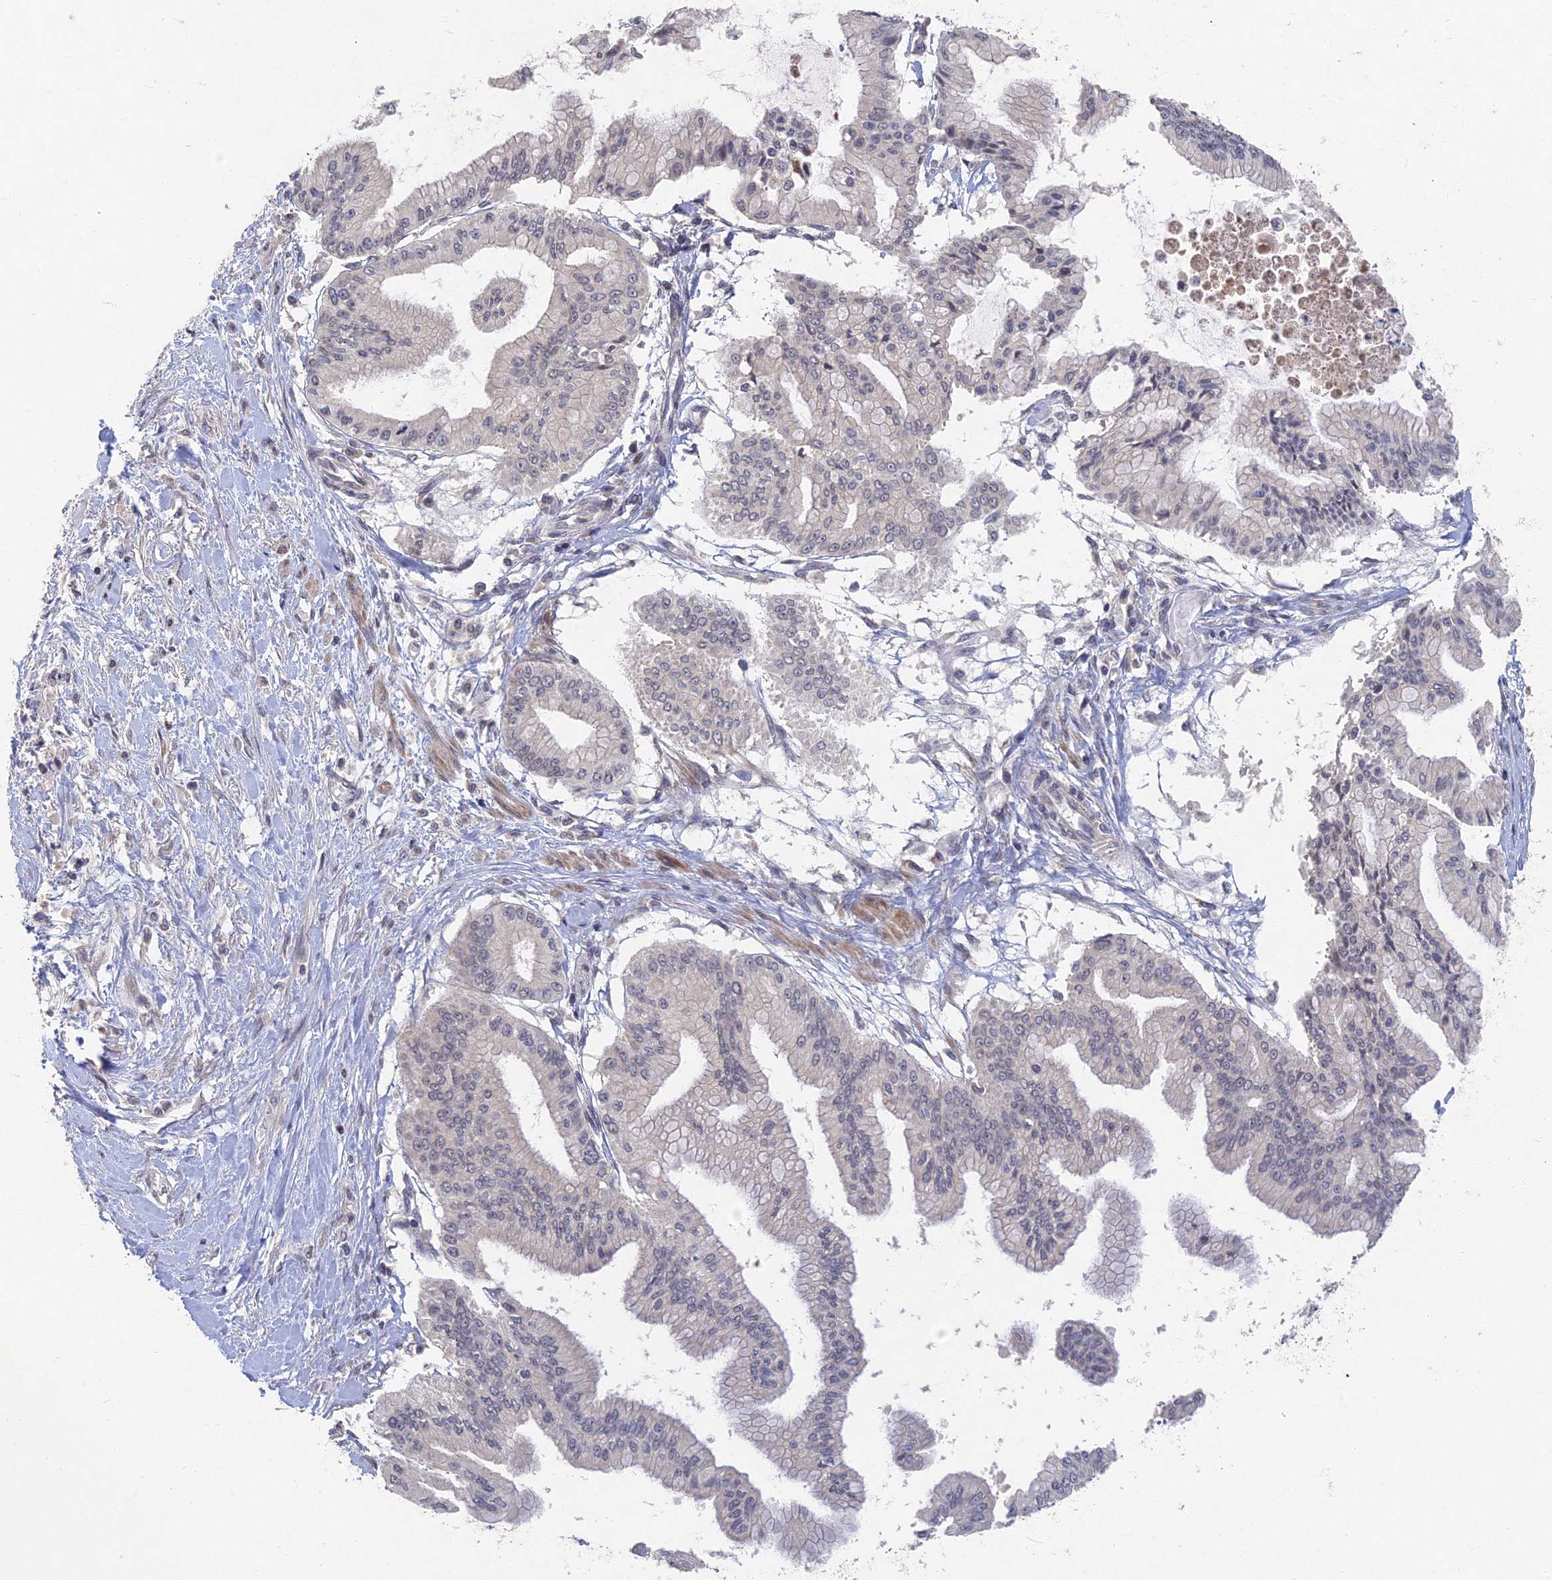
{"staining": {"intensity": "negative", "quantity": "none", "location": "none"}, "tissue": "pancreatic cancer", "cell_type": "Tumor cells", "image_type": "cancer", "snomed": [{"axis": "morphology", "description": "Adenocarcinoma, NOS"}, {"axis": "topography", "description": "Pancreas"}], "caption": "This is a histopathology image of immunohistochemistry (IHC) staining of pancreatic cancer (adenocarcinoma), which shows no positivity in tumor cells.", "gene": "GNA15", "patient": {"sex": "male", "age": 46}}